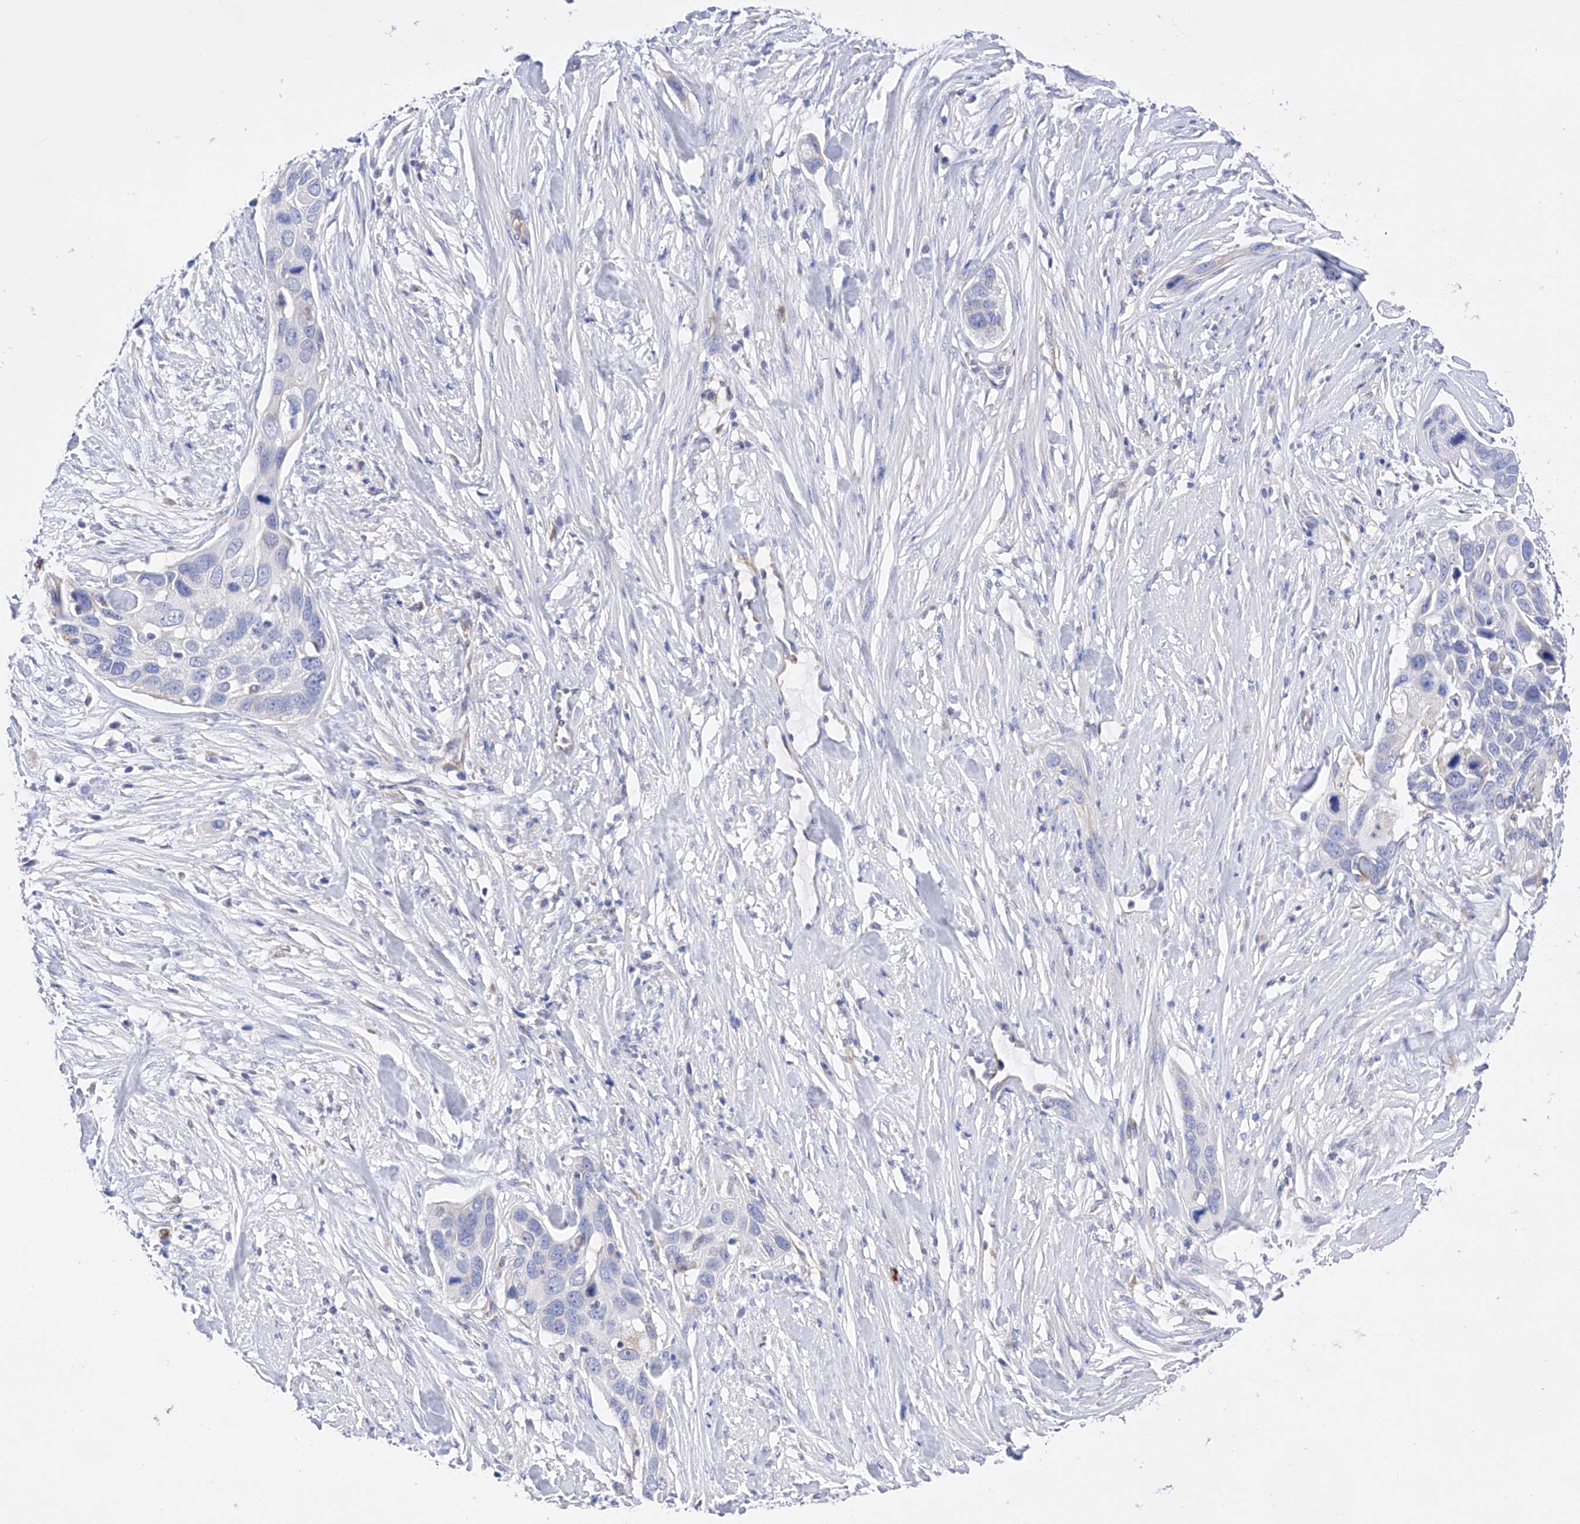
{"staining": {"intensity": "negative", "quantity": "none", "location": "none"}, "tissue": "pancreatic cancer", "cell_type": "Tumor cells", "image_type": "cancer", "snomed": [{"axis": "morphology", "description": "Adenocarcinoma, NOS"}, {"axis": "topography", "description": "Pancreas"}], "caption": "Immunohistochemistry image of human pancreatic cancer stained for a protein (brown), which demonstrates no positivity in tumor cells.", "gene": "FLG", "patient": {"sex": "female", "age": 60}}